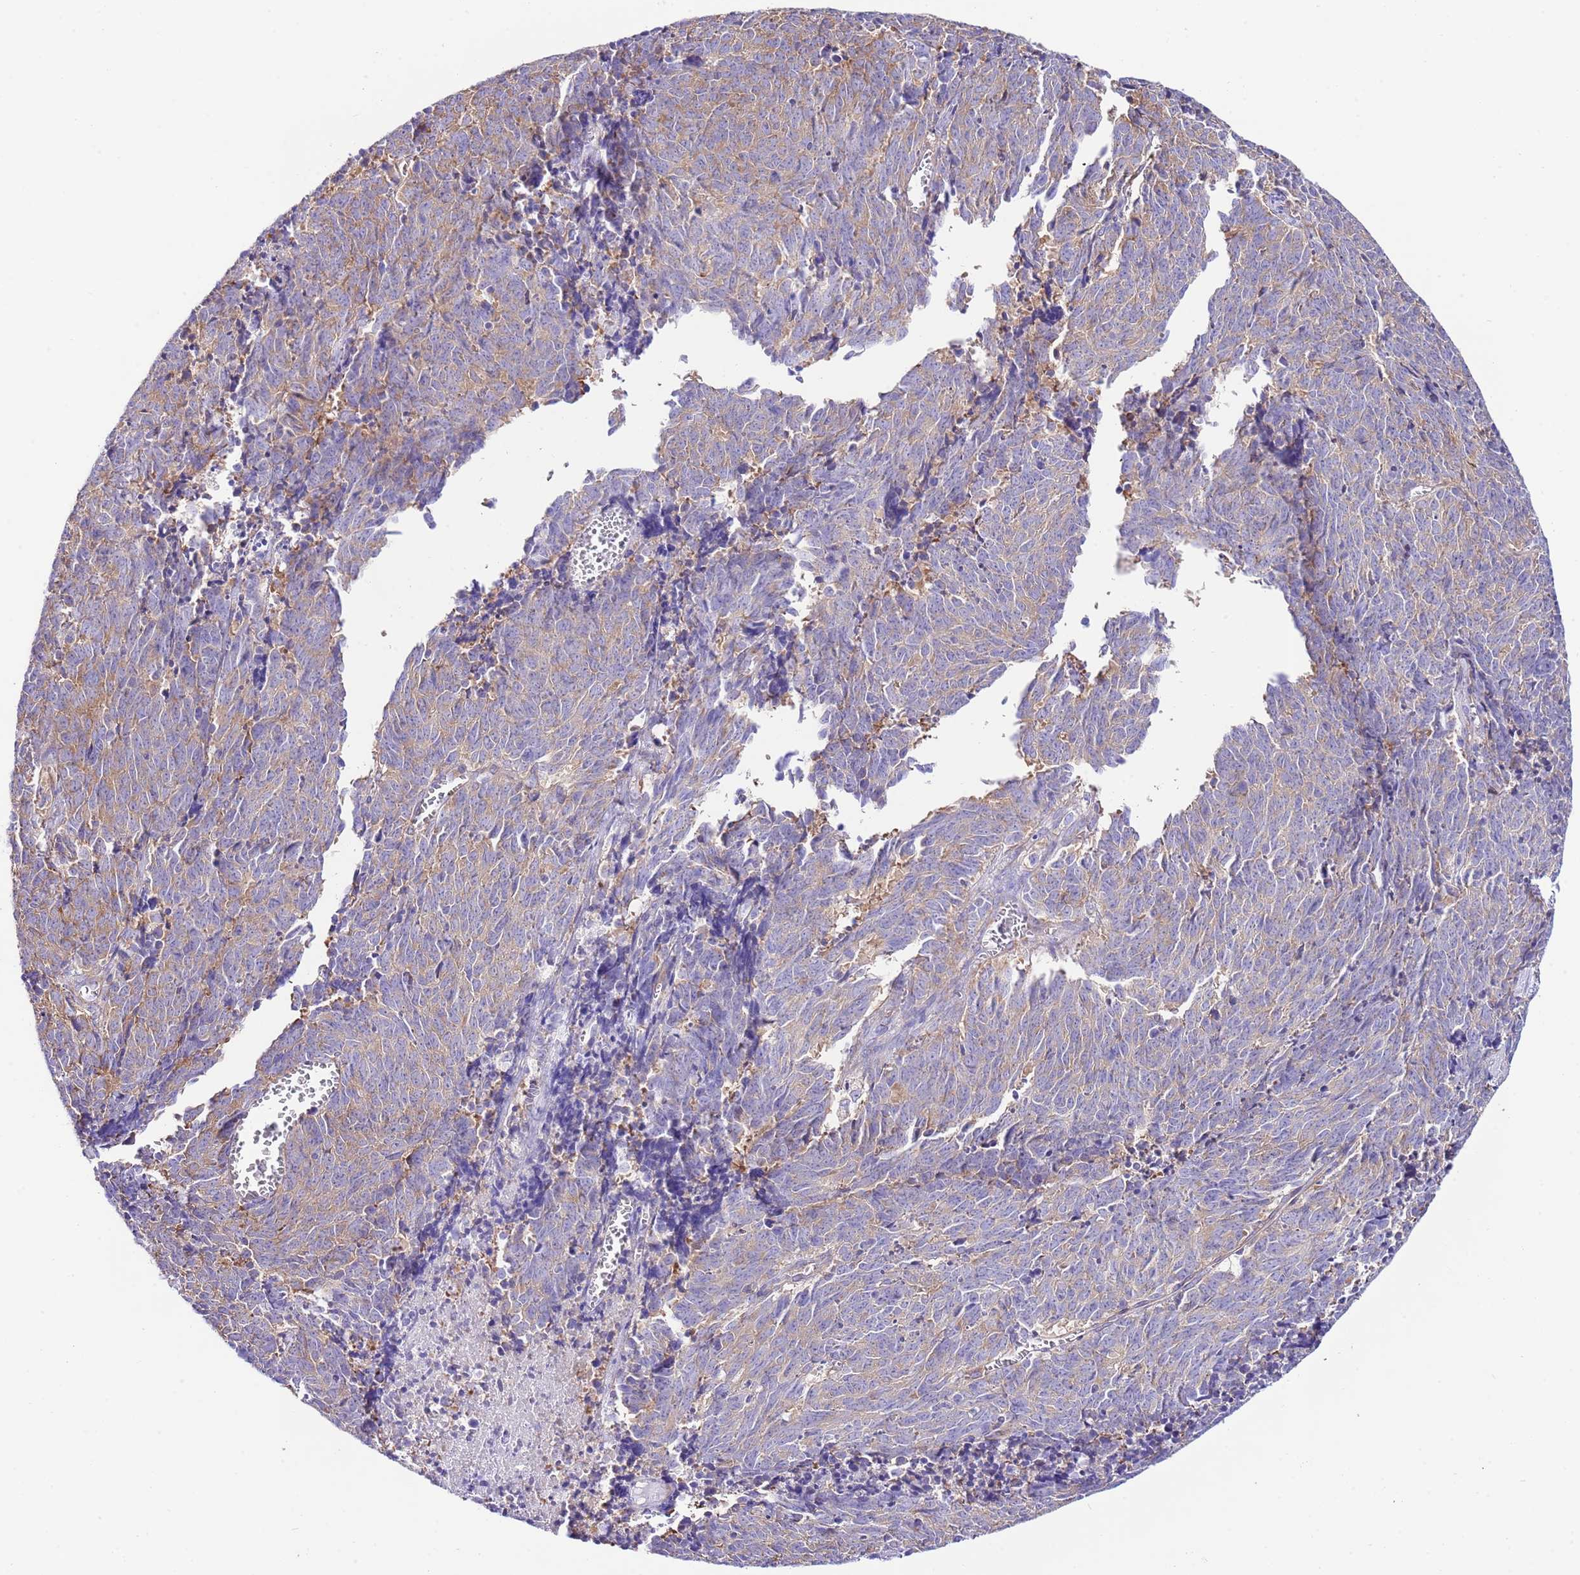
{"staining": {"intensity": "weak", "quantity": "25%-75%", "location": "cytoplasmic/membranous"}, "tissue": "cervical cancer", "cell_type": "Tumor cells", "image_type": "cancer", "snomed": [{"axis": "morphology", "description": "Squamous cell carcinoma, NOS"}, {"axis": "topography", "description": "Cervix"}], "caption": "Cervical squamous cell carcinoma stained with a brown dye reveals weak cytoplasmic/membranous positive staining in about 25%-75% of tumor cells.", "gene": "RPS10", "patient": {"sex": "female", "age": 29}}